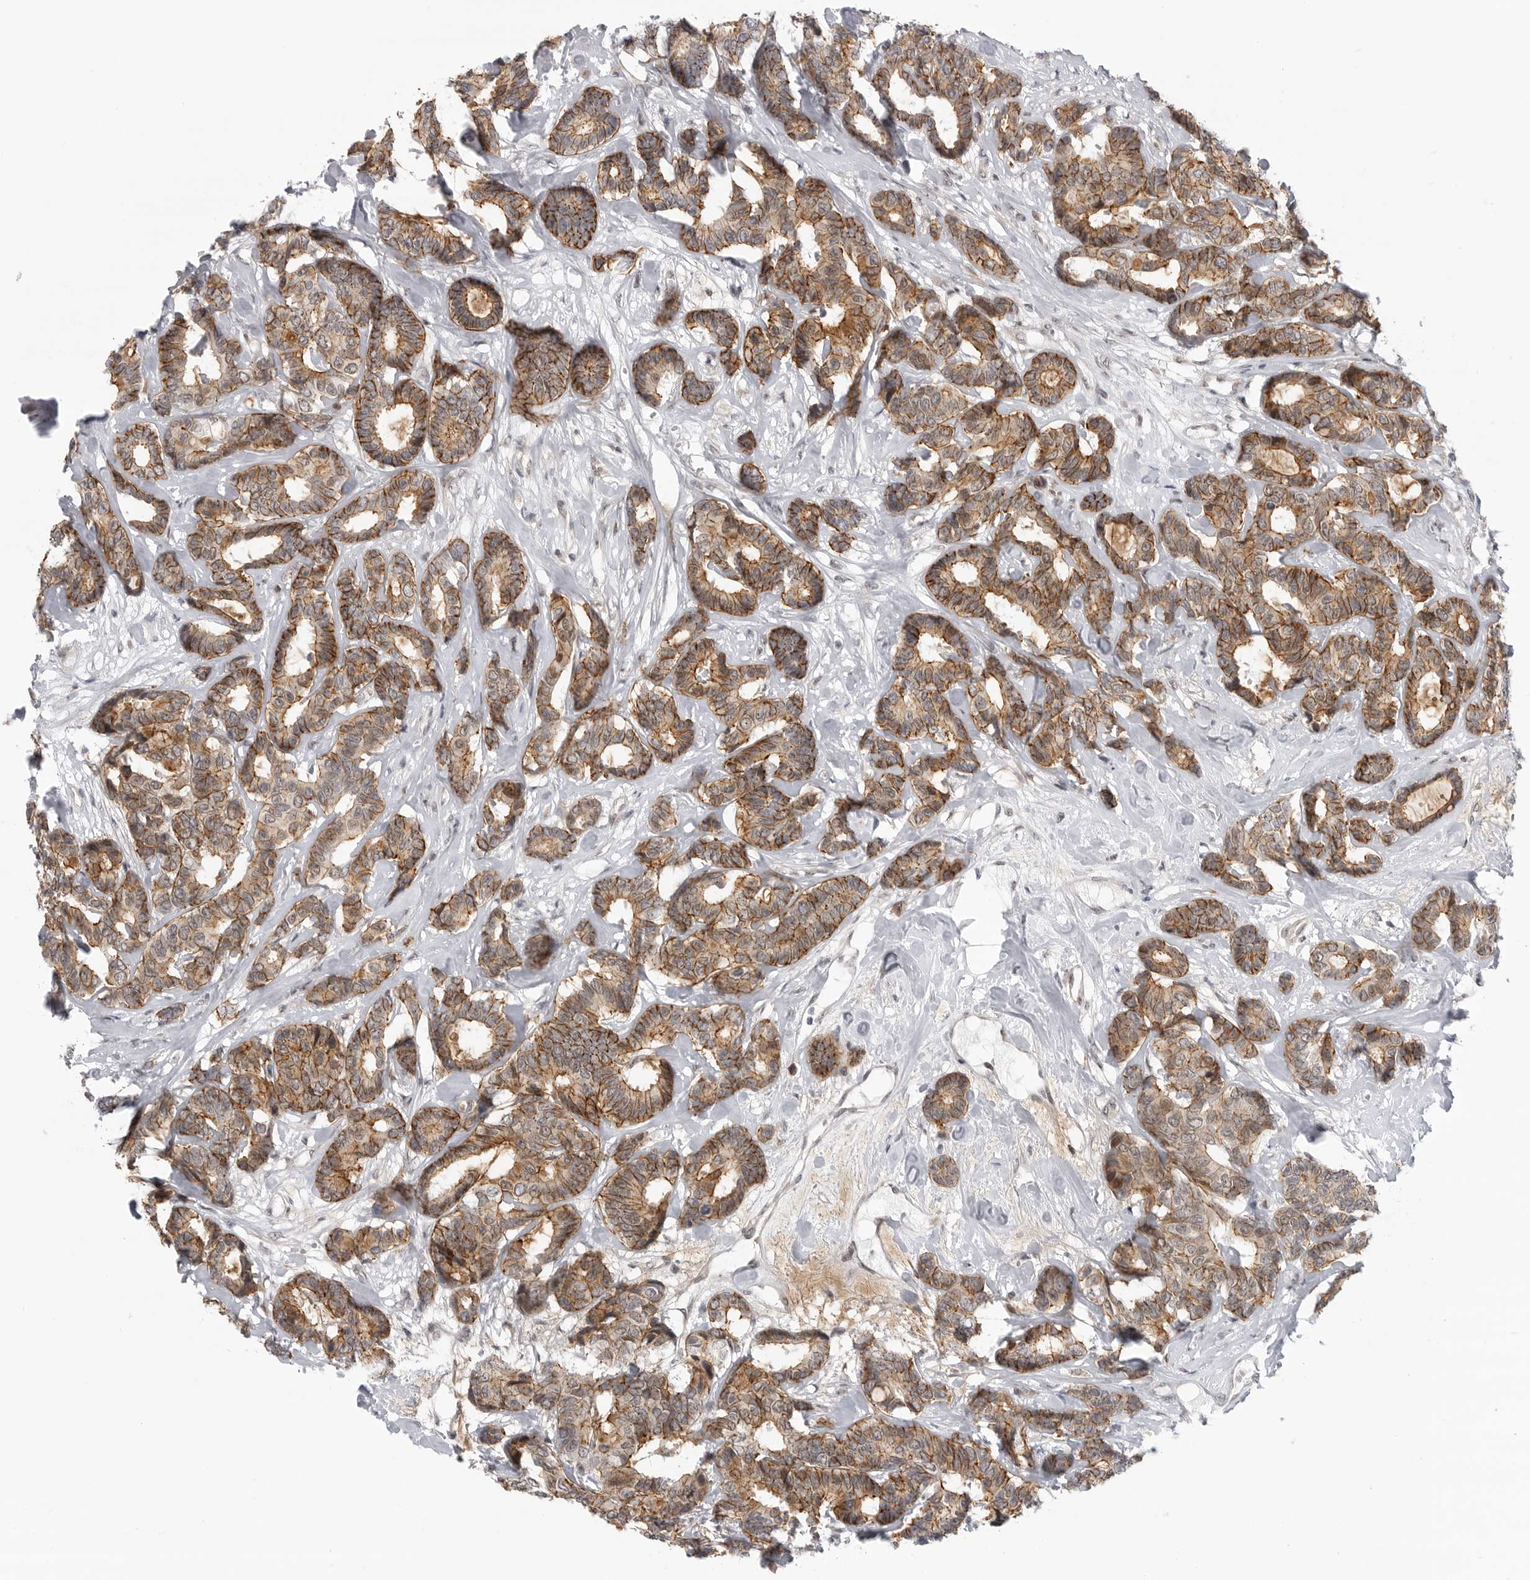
{"staining": {"intensity": "moderate", "quantity": ">75%", "location": "cytoplasmic/membranous"}, "tissue": "breast cancer", "cell_type": "Tumor cells", "image_type": "cancer", "snomed": [{"axis": "morphology", "description": "Duct carcinoma"}, {"axis": "topography", "description": "Breast"}], "caption": "Immunohistochemistry (IHC) micrograph of neoplastic tissue: breast intraductal carcinoma stained using immunohistochemistry (IHC) displays medium levels of moderate protein expression localized specifically in the cytoplasmic/membranous of tumor cells, appearing as a cytoplasmic/membranous brown color.", "gene": "CEP295NL", "patient": {"sex": "female", "age": 87}}